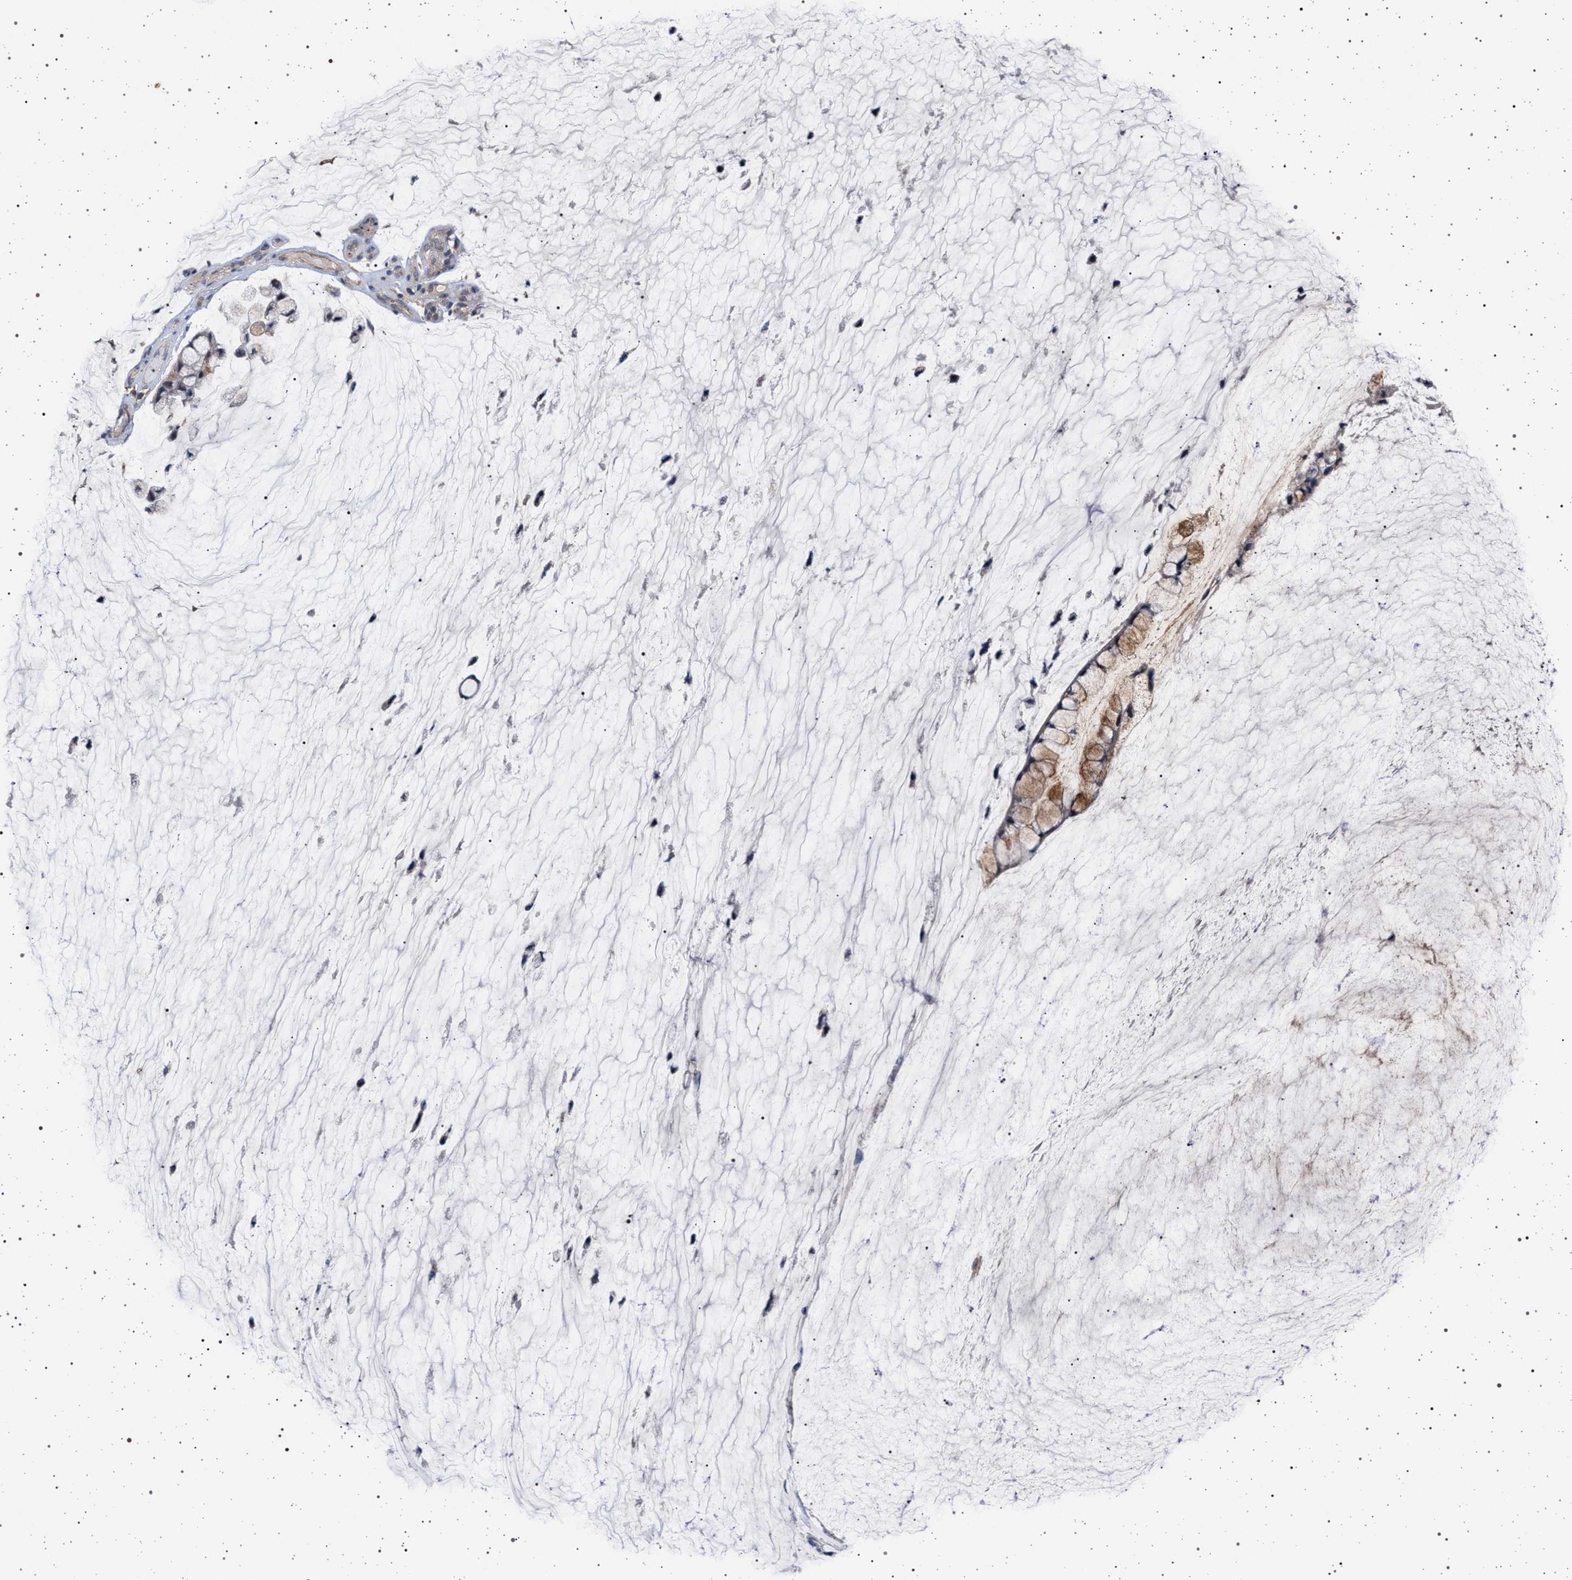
{"staining": {"intensity": "moderate", "quantity": "<25%", "location": "cytoplasmic/membranous"}, "tissue": "ovarian cancer", "cell_type": "Tumor cells", "image_type": "cancer", "snomed": [{"axis": "morphology", "description": "Cystadenocarcinoma, mucinous, NOS"}, {"axis": "topography", "description": "Ovary"}], "caption": "This image demonstrates immunohistochemistry (IHC) staining of human ovarian cancer, with low moderate cytoplasmic/membranous staining in about <25% of tumor cells.", "gene": "RBM48", "patient": {"sex": "female", "age": 39}}